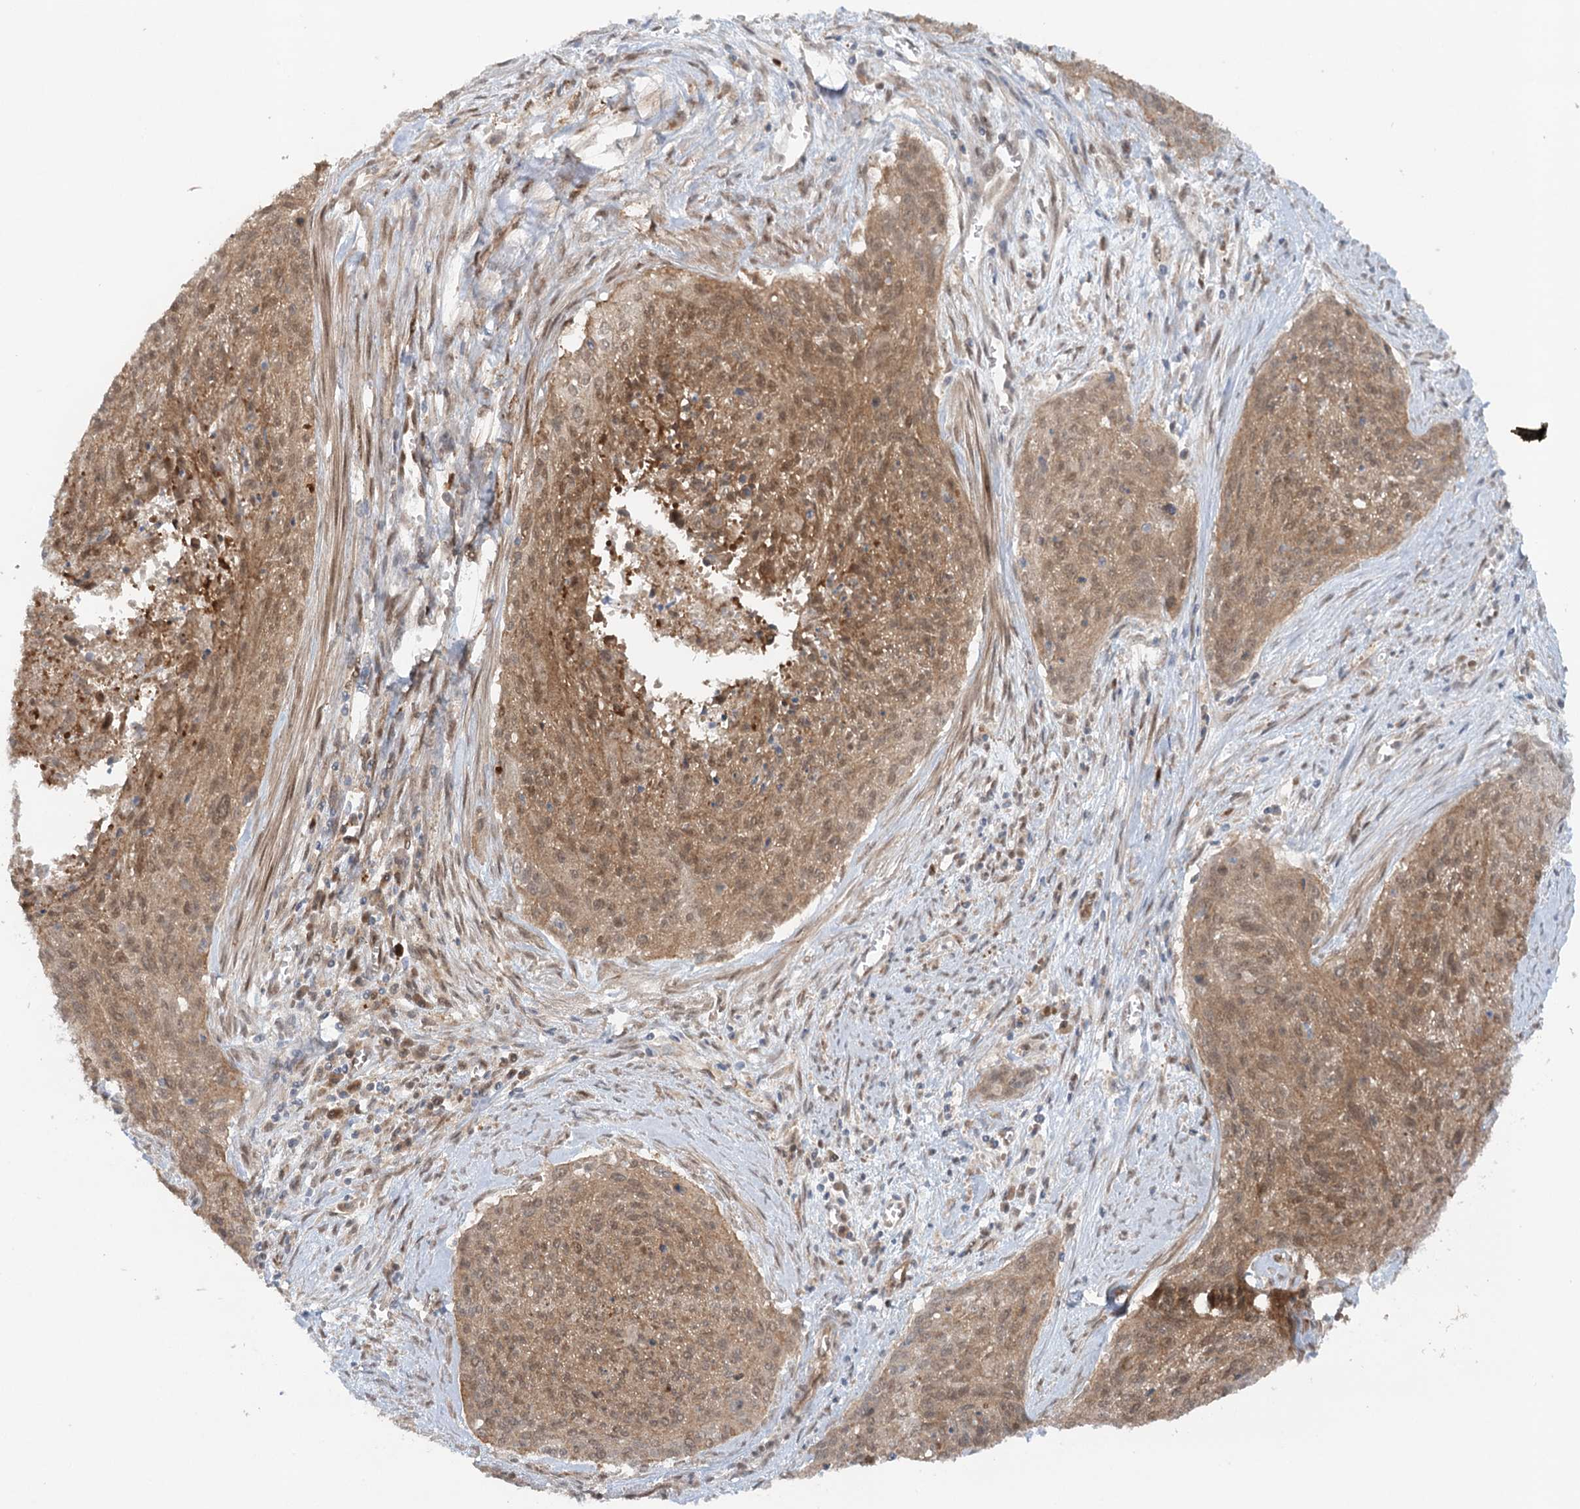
{"staining": {"intensity": "moderate", "quantity": ">75%", "location": "cytoplasmic/membranous,nuclear"}, "tissue": "cervical cancer", "cell_type": "Tumor cells", "image_type": "cancer", "snomed": [{"axis": "morphology", "description": "Squamous cell carcinoma, NOS"}, {"axis": "topography", "description": "Cervix"}], "caption": "Moderate cytoplasmic/membranous and nuclear expression for a protein is identified in about >75% of tumor cells of cervical cancer using immunohistochemistry (IHC).", "gene": "GBE1", "patient": {"sex": "female", "age": 55}}